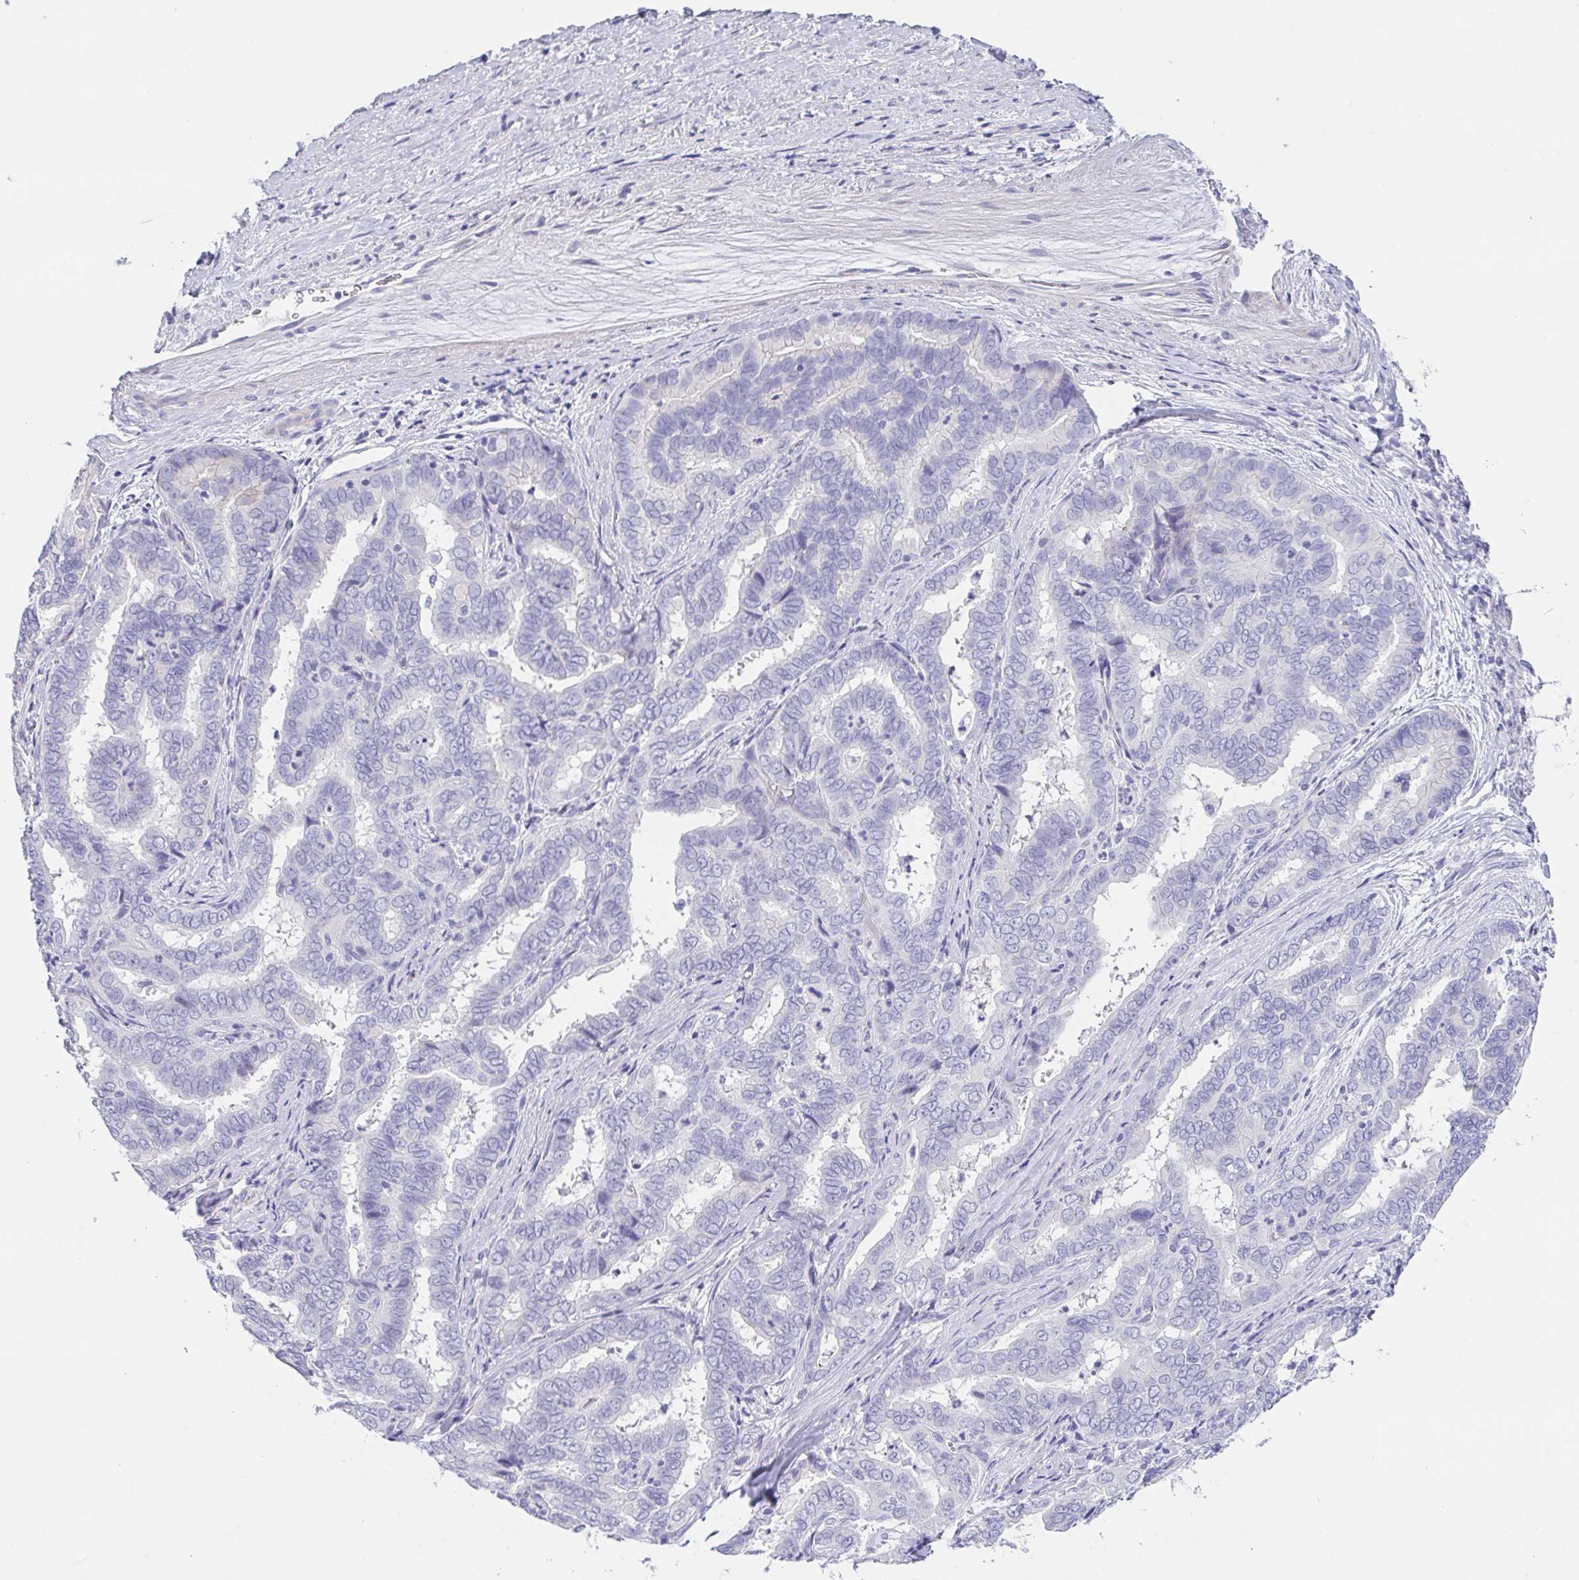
{"staining": {"intensity": "negative", "quantity": "none", "location": "none"}, "tissue": "liver cancer", "cell_type": "Tumor cells", "image_type": "cancer", "snomed": [{"axis": "morphology", "description": "Cholangiocarcinoma"}, {"axis": "topography", "description": "Liver"}], "caption": "Liver cholangiocarcinoma was stained to show a protein in brown. There is no significant positivity in tumor cells.", "gene": "HAPLN2", "patient": {"sex": "female", "age": 64}}